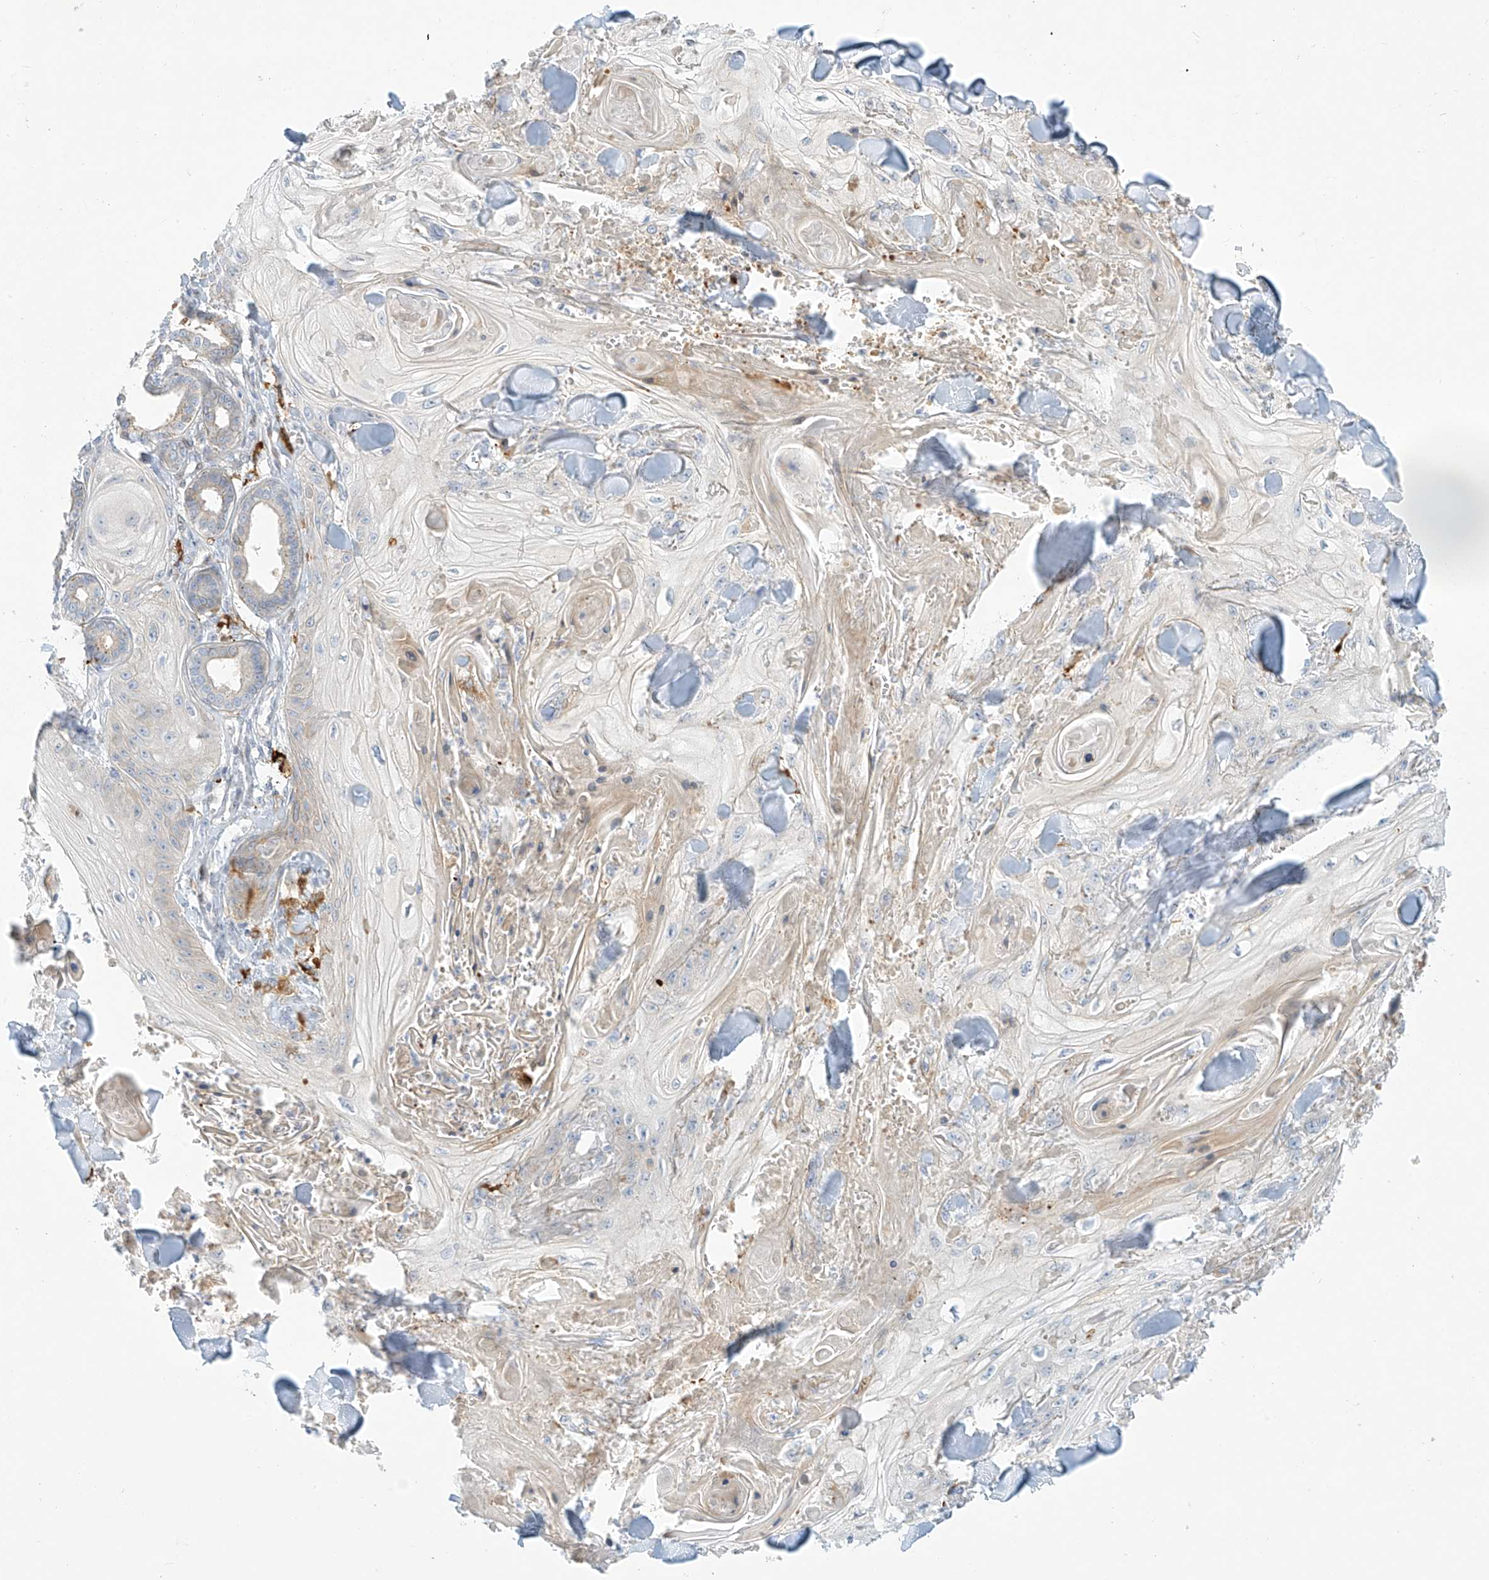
{"staining": {"intensity": "negative", "quantity": "none", "location": "none"}, "tissue": "skin cancer", "cell_type": "Tumor cells", "image_type": "cancer", "snomed": [{"axis": "morphology", "description": "Squamous cell carcinoma, NOS"}, {"axis": "topography", "description": "Skin"}], "caption": "Squamous cell carcinoma (skin) was stained to show a protein in brown. There is no significant positivity in tumor cells. The staining is performed using DAB (3,3'-diaminobenzidine) brown chromogen with nuclei counter-stained in using hematoxylin.", "gene": "PCYOX1", "patient": {"sex": "male", "age": 74}}